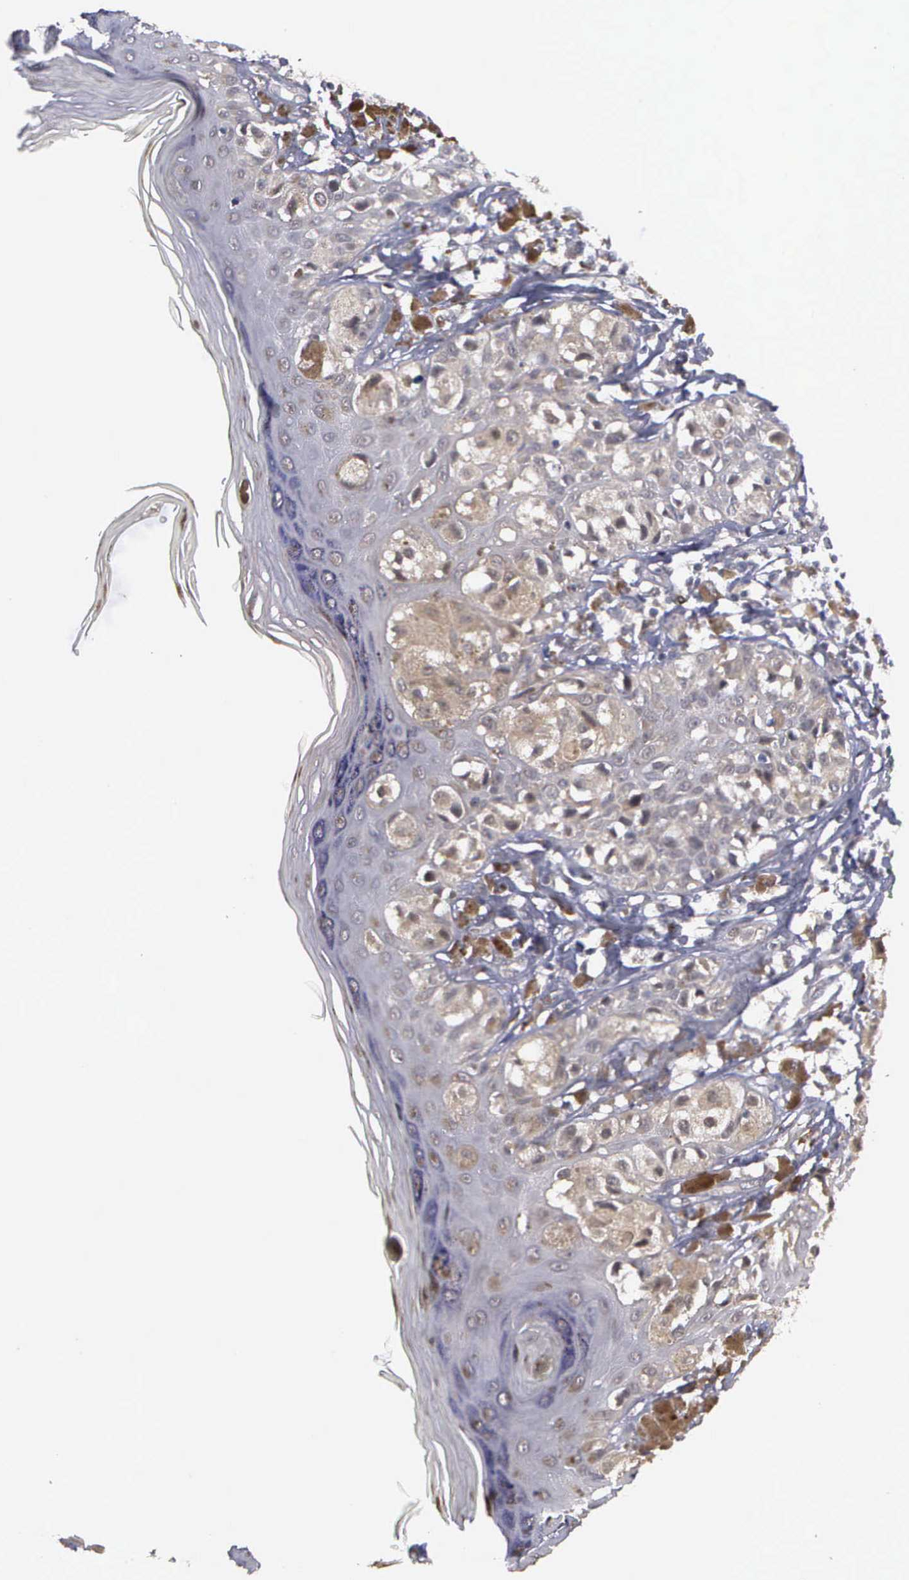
{"staining": {"intensity": "weak", "quantity": "25%-75%", "location": "cytoplasmic/membranous"}, "tissue": "melanoma", "cell_type": "Tumor cells", "image_type": "cancer", "snomed": [{"axis": "morphology", "description": "Malignant melanoma, NOS"}, {"axis": "topography", "description": "Skin"}], "caption": "A histopathology image of malignant melanoma stained for a protein displays weak cytoplasmic/membranous brown staining in tumor cells. (DAB (3,3'-diaminobenzidine) = brown stain, brightfield microscopy at high magnification).", "gene": "MAP3K9", "patient": {"sex": "female", "age": 55}}